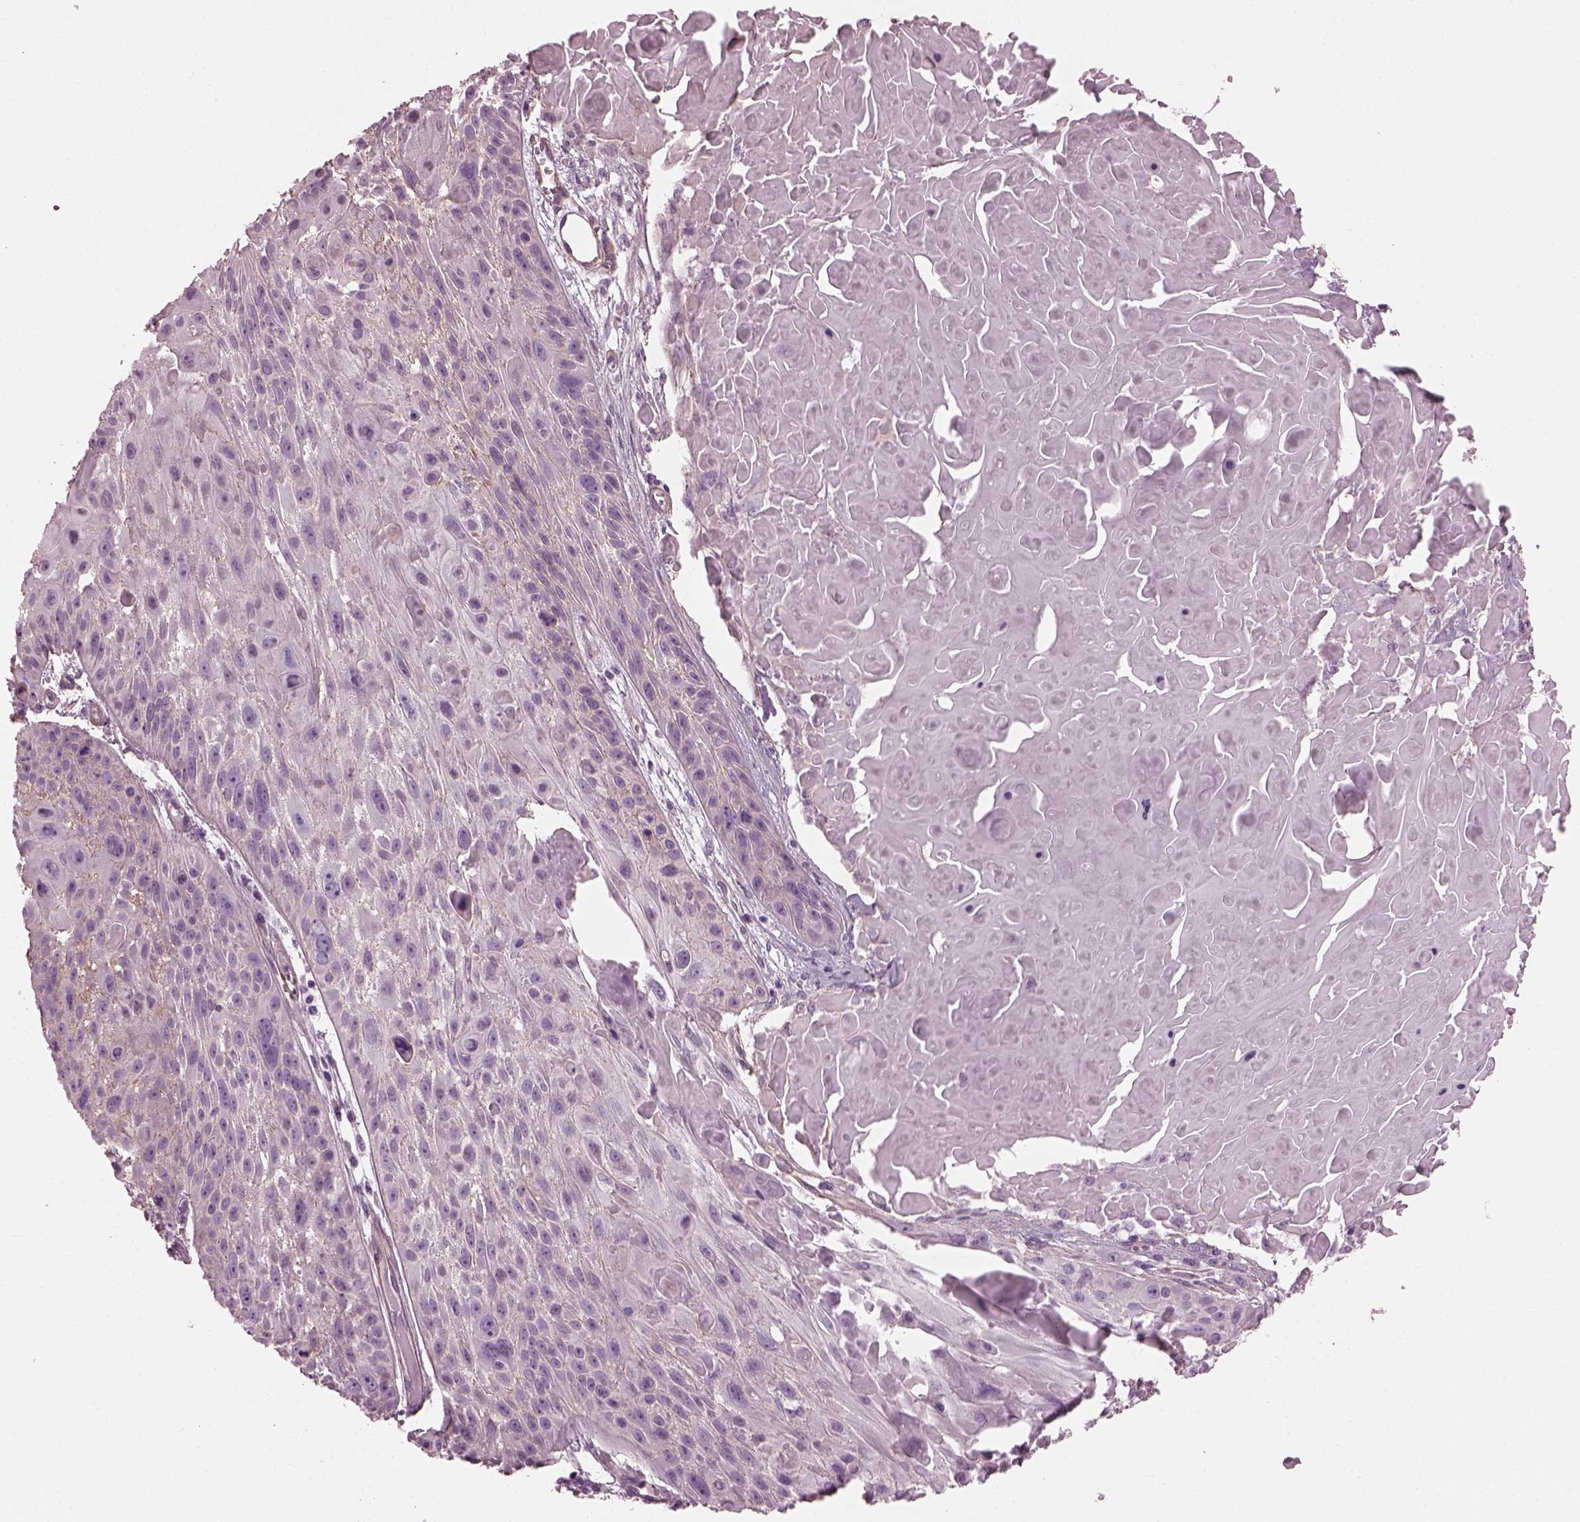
{"staining": {"intensity": "negative", "quantity": "none", "location": "none"}, "tissue": "skin cancer", "cell_type": "Tumor cells", "image_type": "cancer", "snomed": [{"axis": "morphology", "description": "Squamous cell carcinoma, NOS"}, {"axis": "topography", "description": "Skin"}, {"axis": "topography", "description": "Anal"}], "caption": "This is an IHC image of skin squamous cell carcinoma. There is no positivity in tumor cells.", "gene": "BFSP1", "patient": {"sex": "female", "age": 75}}